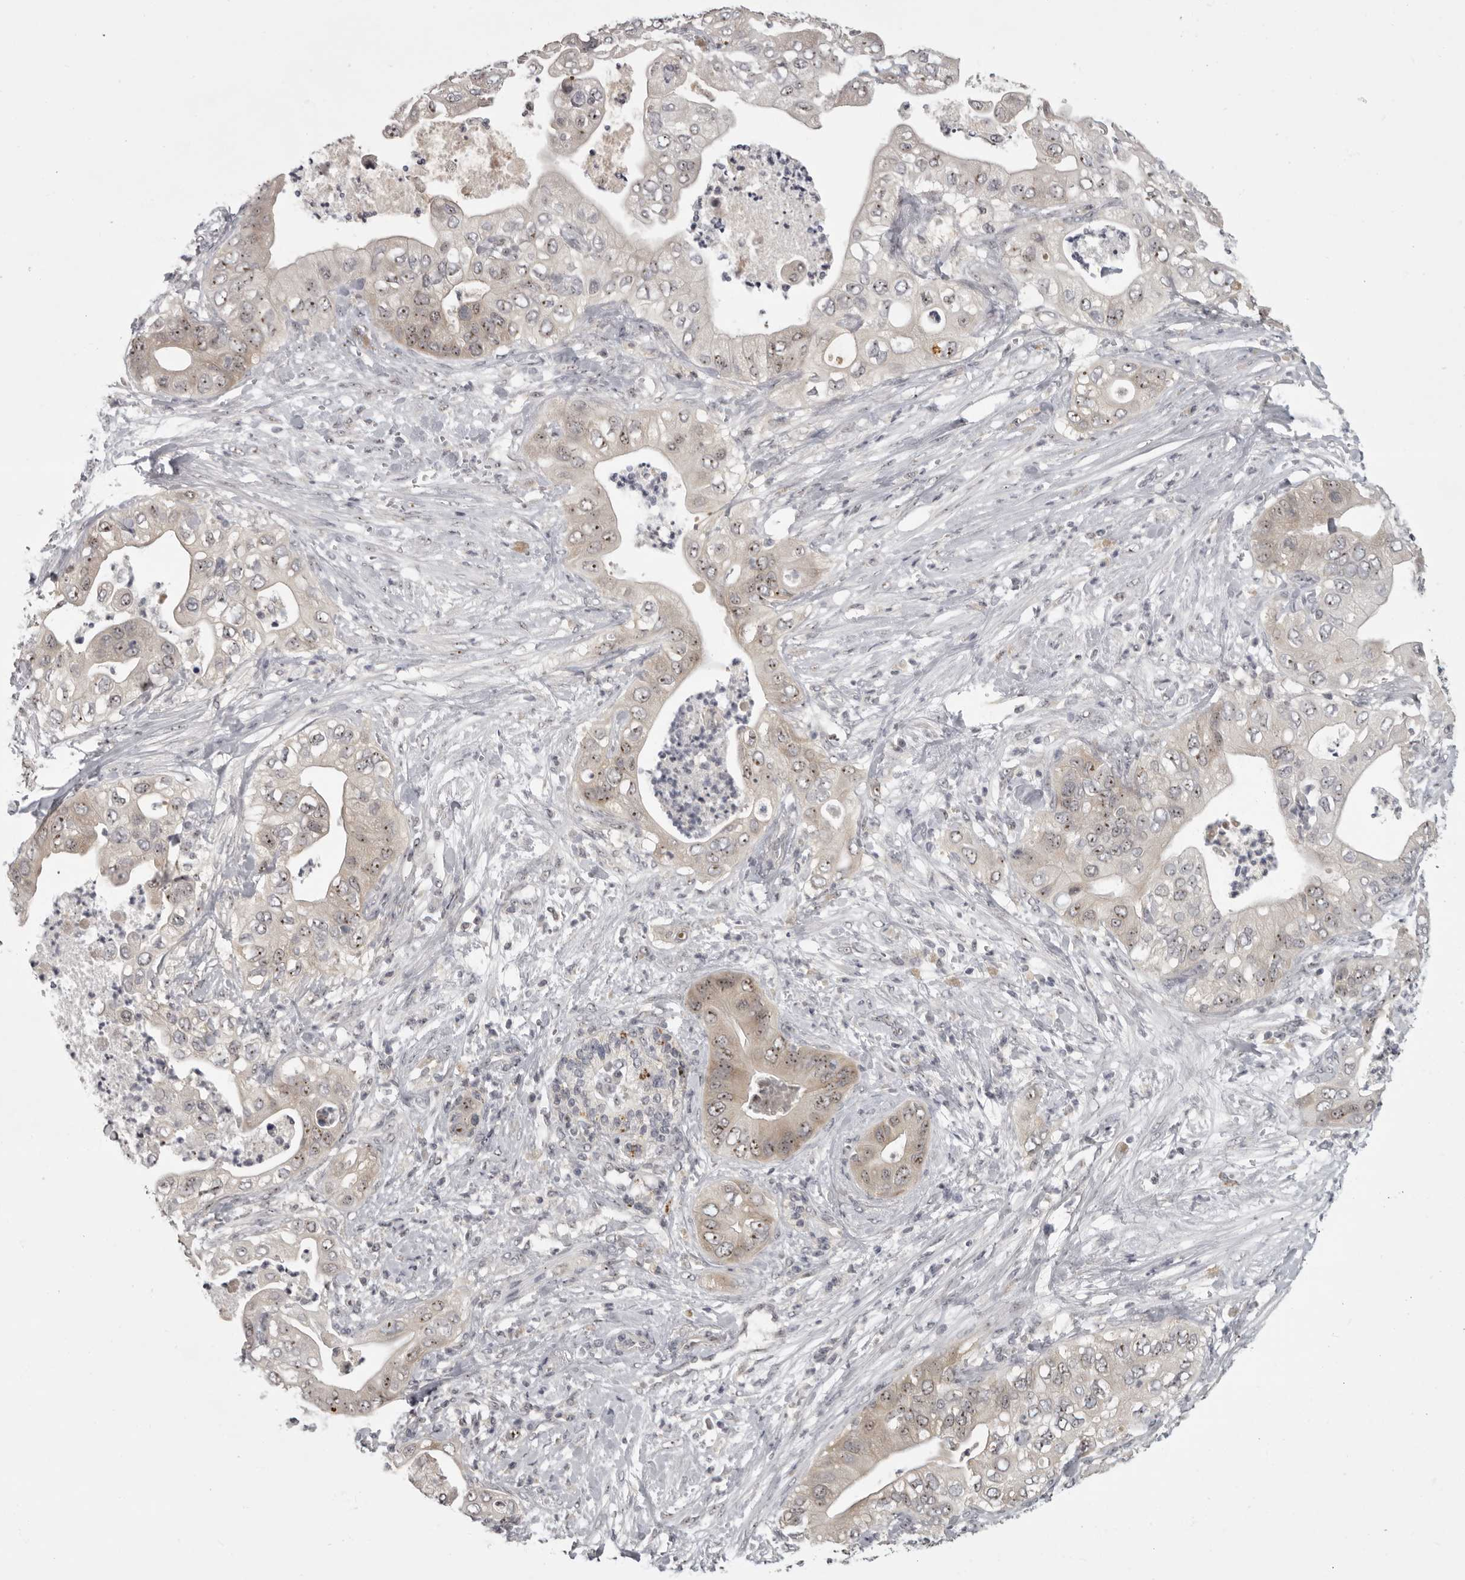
{"staining": {"intensity": "weak", "quantity": ">75%", "location": "cytoplasmic/membranous,nuclear"}, "tissue": "pancreatic cancer", "cell_type": "Tumor cells", "image_type": "cancer", "snomed": [{"axis": "morphology", "description": "Adenocarcinoma, NOS"}, {"axis": "topography", "description": "Pancreas"}], "caption": "This photomicrograph demonstrates pancreatic cancer (adenocarcinoma) stained with IHC to label a protein in brown. The cytoplasmic/membranous and nuclear of tumor cells show weak positivity for the protein. Nuclei are counter-stained blue.", "gene": "MRTO4", "patient": {"sex": "female", "age": 78}}